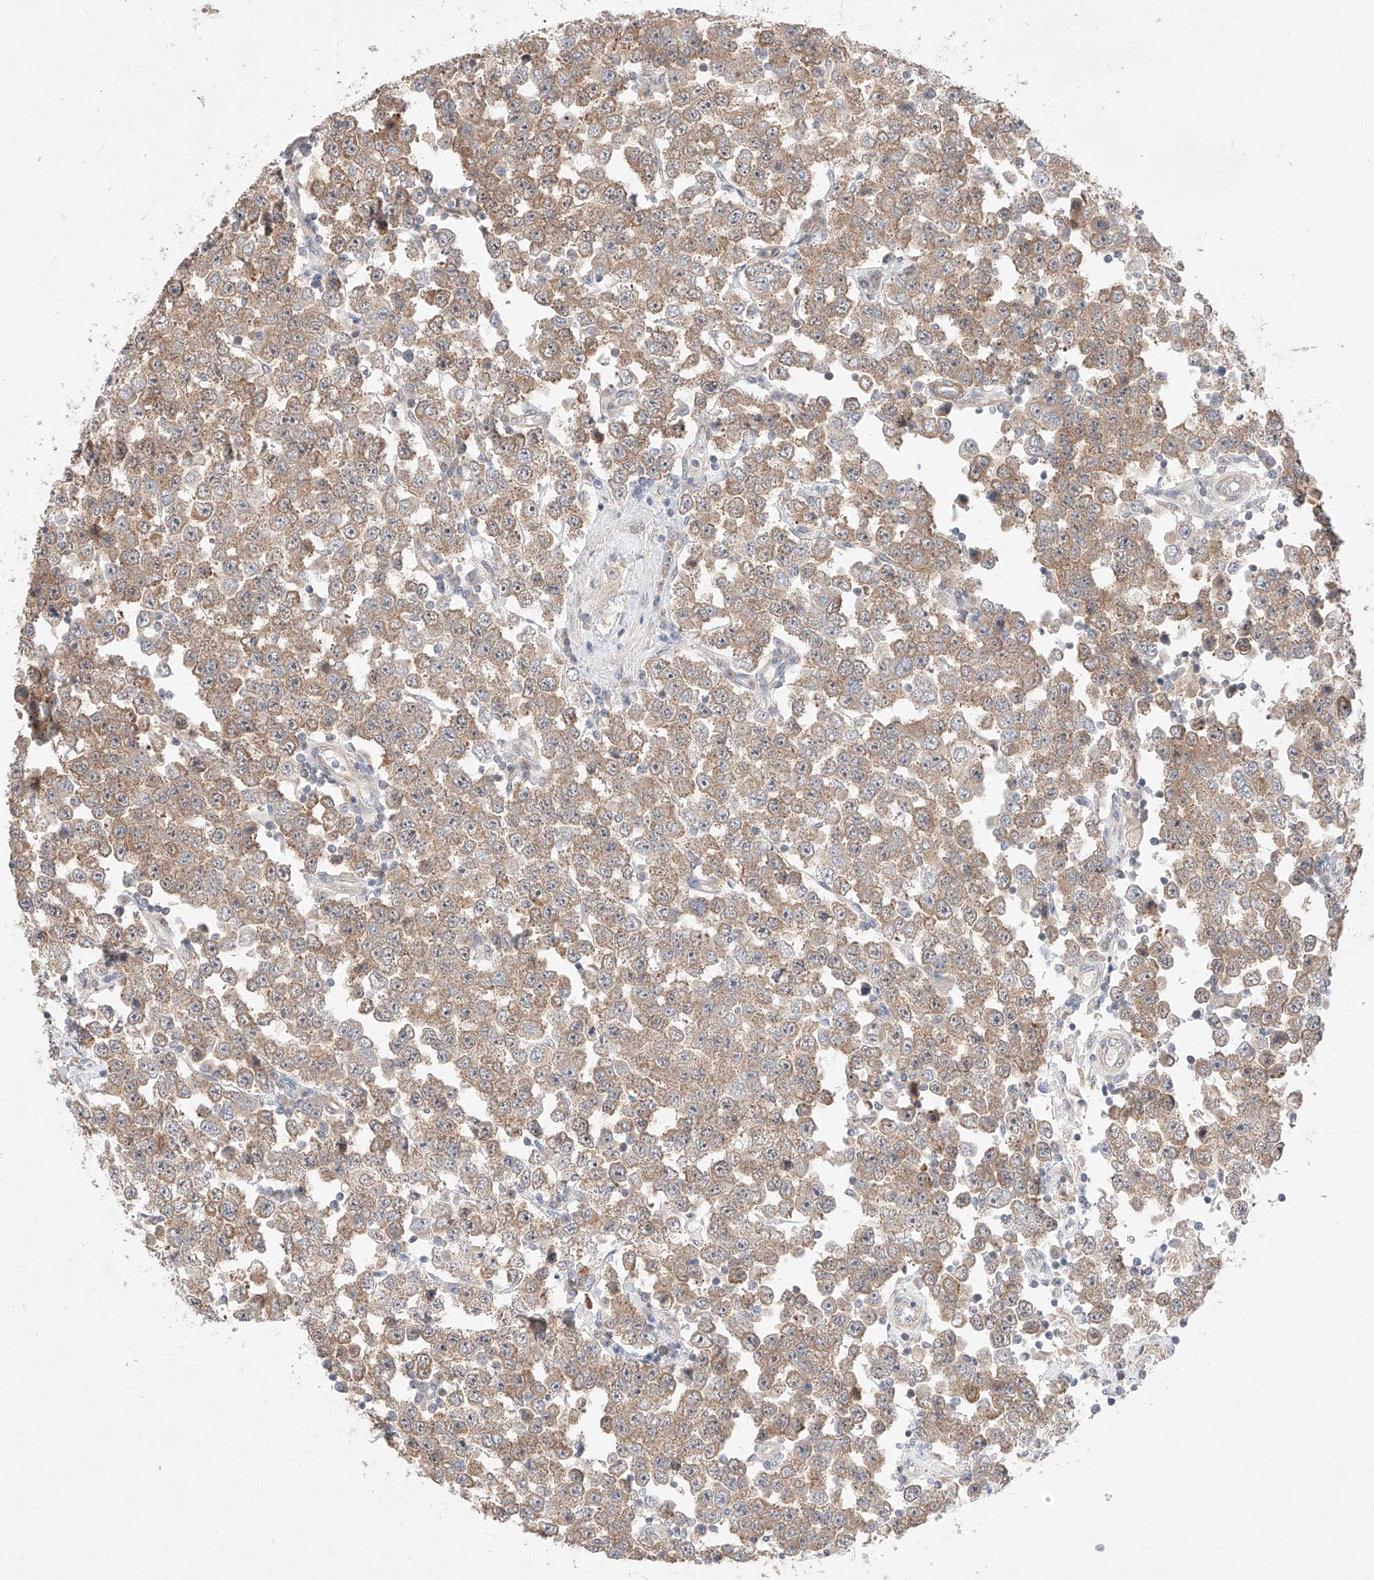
{"staining": {"intensity": "moderate", "quantity": ">75%", "location": "cytoplasmic/membranous"}, "tissue": "testis cancer", "cell_type": "Tumor cells", "image_type": "cancer", "snomed": [{"axis": "morphology", "description": "Seminoma, NOS"}, {"axis": "topography", "description": "Testis"}], "caption": "This image reveals immunohistochemistry staining of testis cancer (seminoma), with medium moderate cytoplasmic/membranous positivity in approximately >75% of tumor cells.", "gene": "TSR2", "patient": {"sex": "male", "age": 28}}